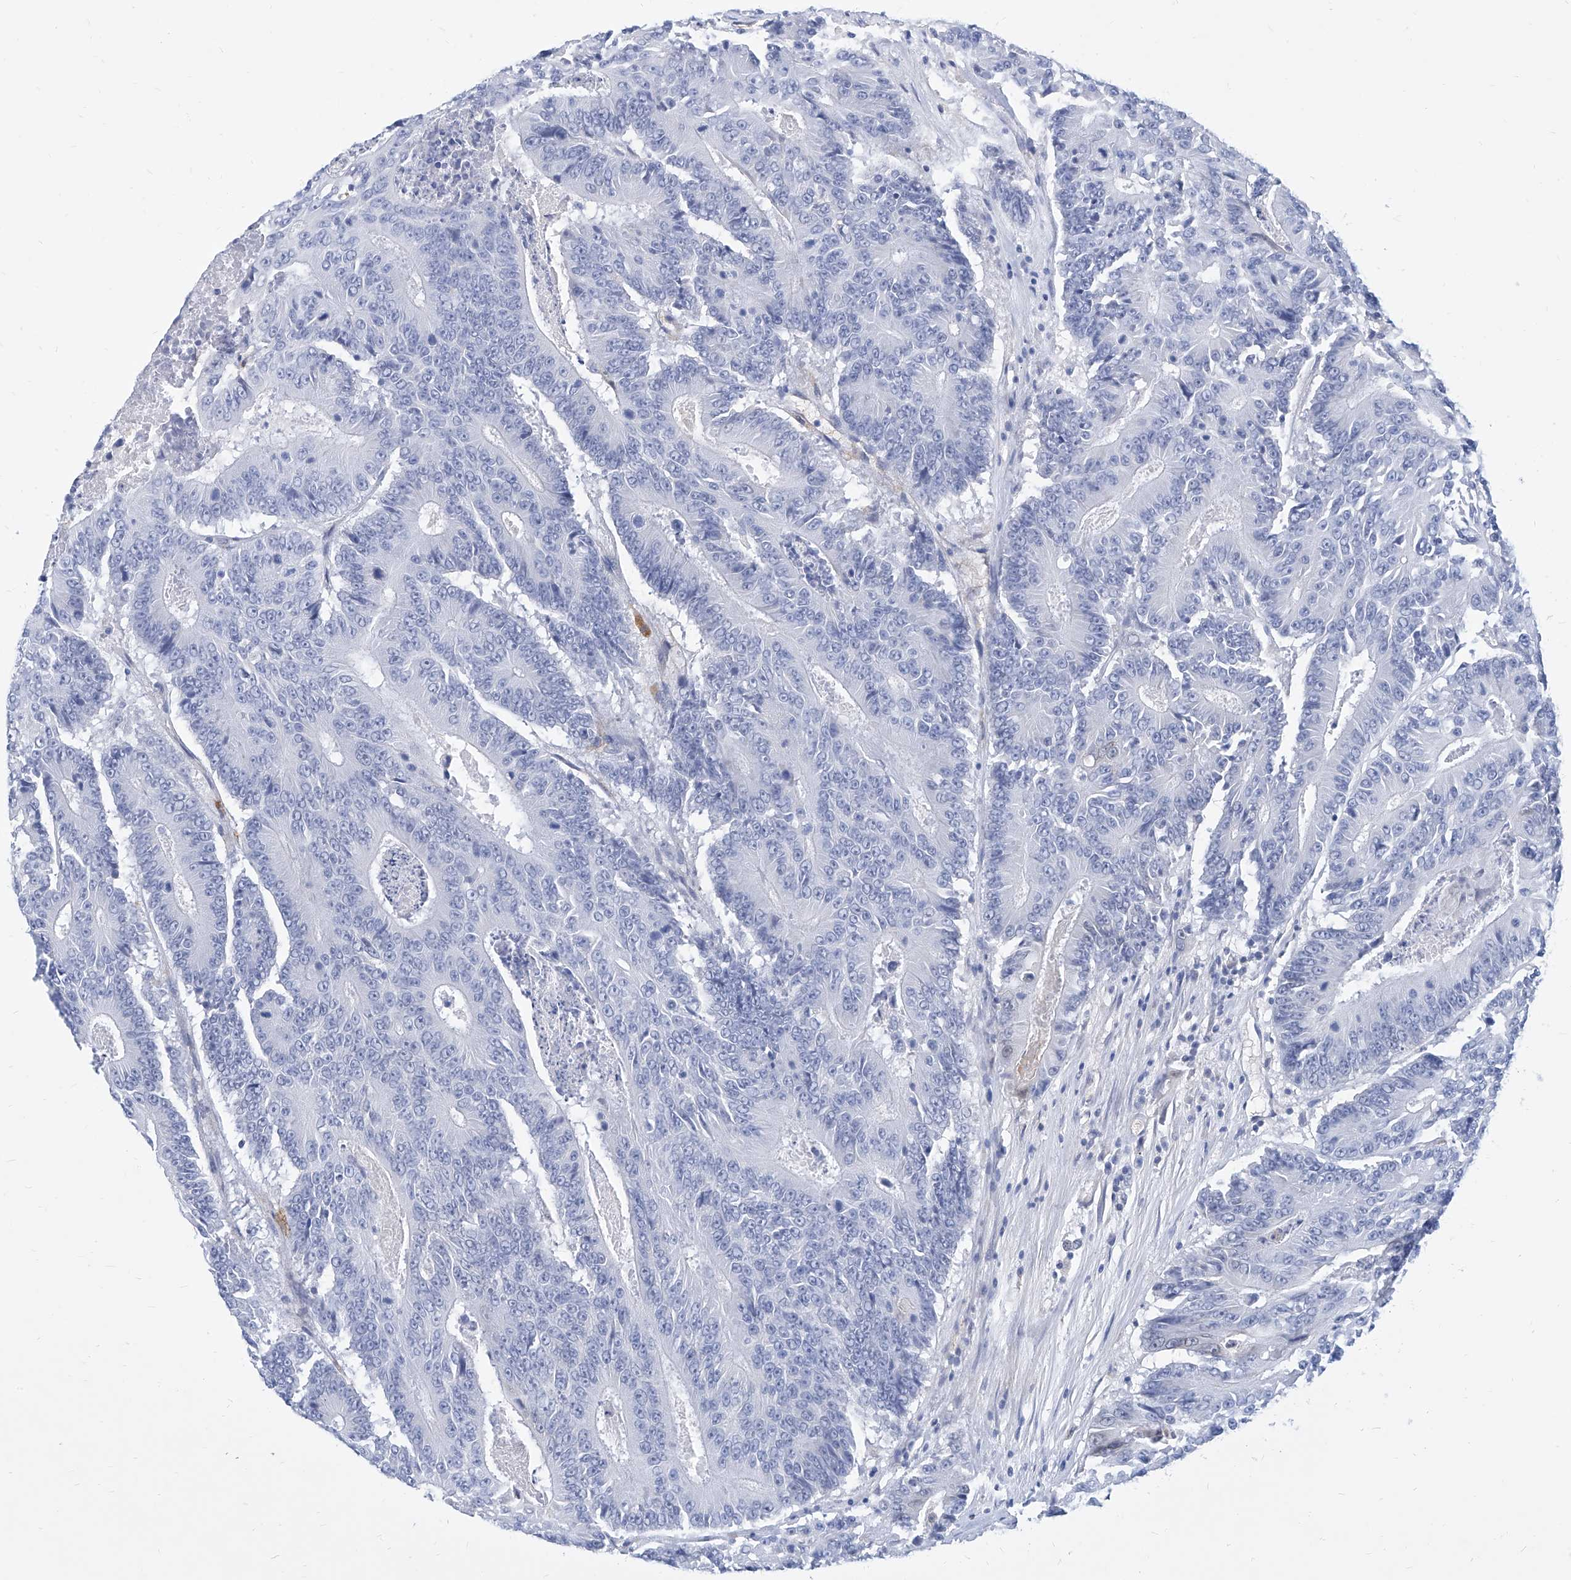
{"staining": {"intensity": "negative", "quantity": "none", "location": "none"}, "tissue": "colorectal cancer", "cell_type": "Tumor cells", "image_type": "cancer", "snomed": [{"axis": "morphology", "description": "Adenocarcinoma, NOS"}, {"axis": "topography", "description": "Colon"}], "caption": "The photomicrograph shows no staining of tumor cells in colorectal adenocarcinoma.", "gene": "MX2", "patient": {"sex": "male", "age": 83}}